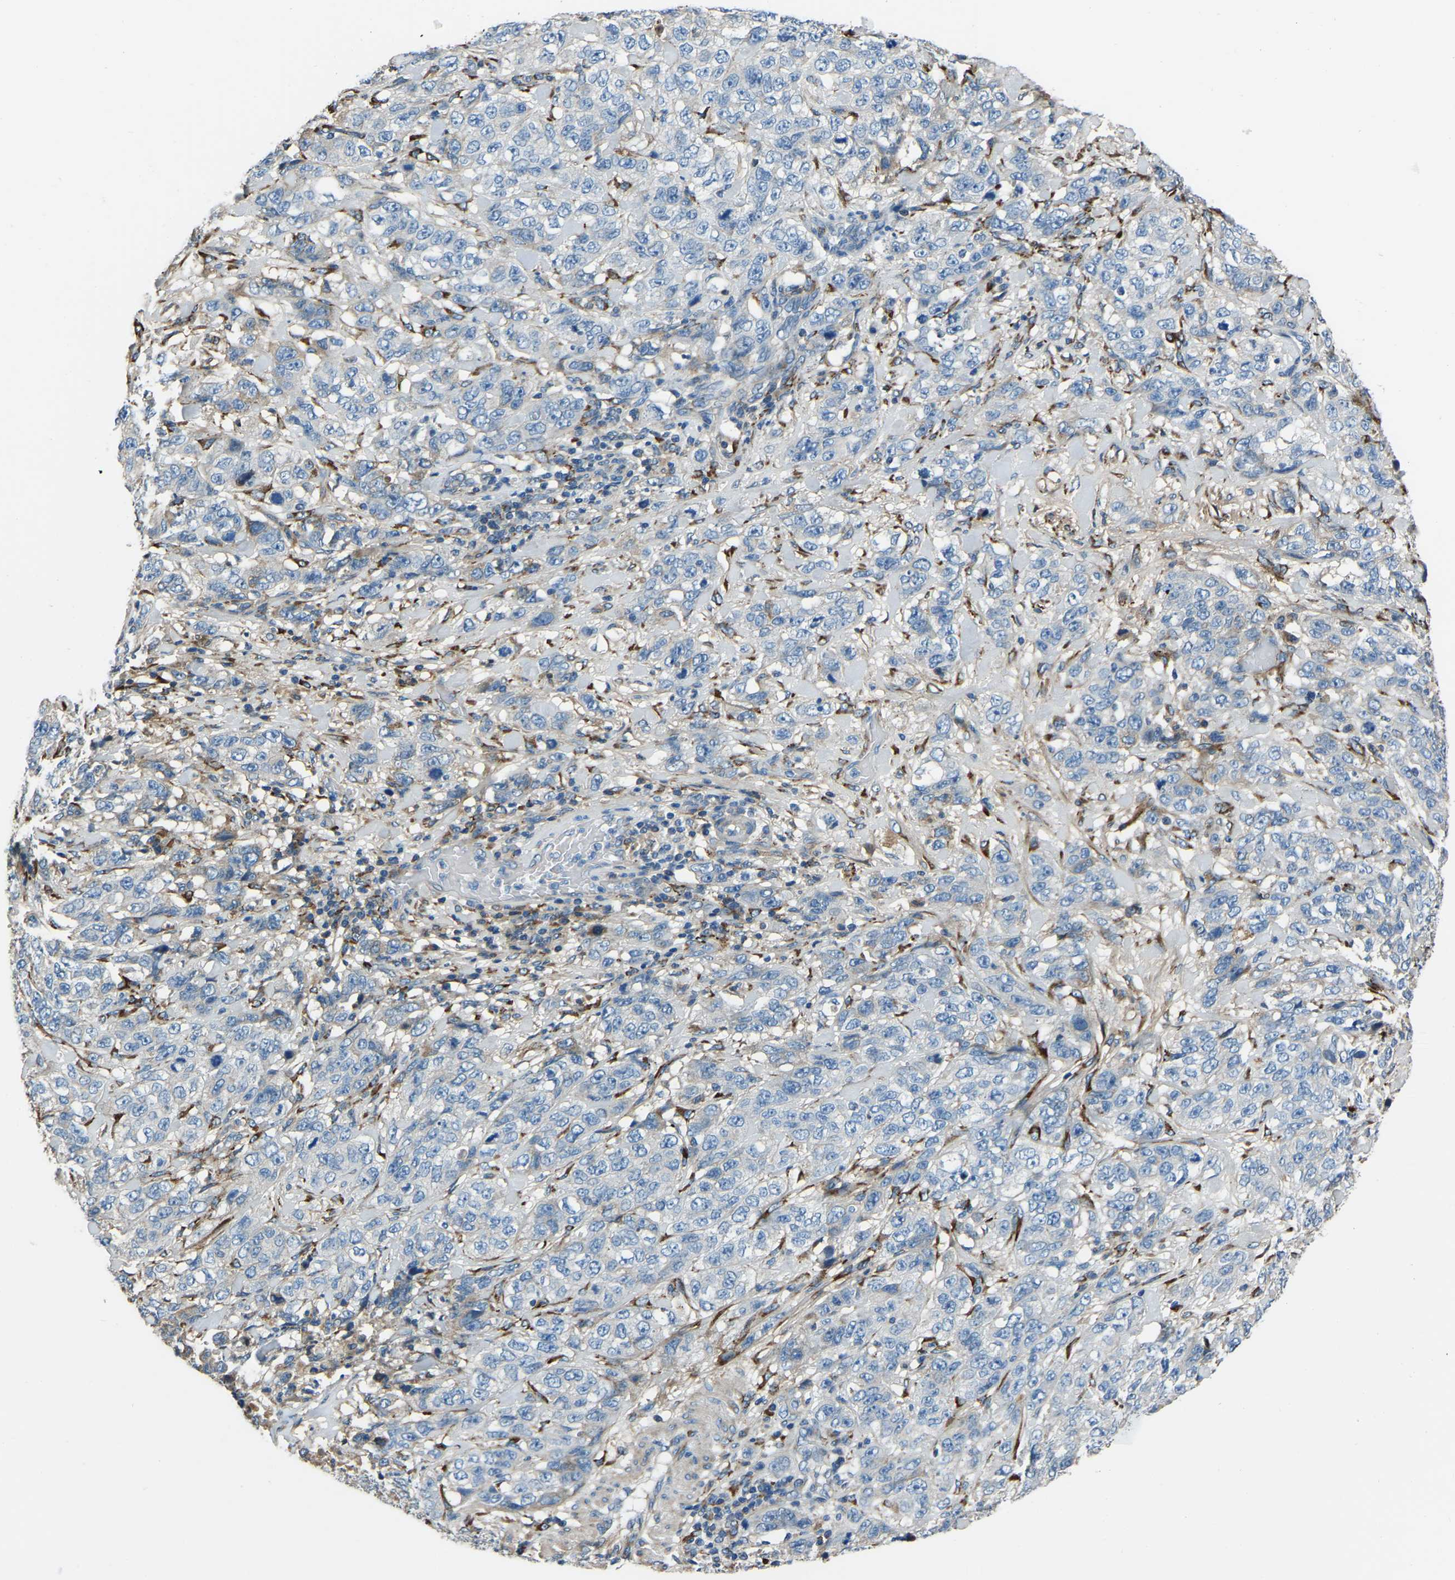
{"staining": {"intensity": "negative", "quantity": "none", "location": "none"}, "tissue": "stomach cancer", "cell_type": "Tumor cells", "image_type": "cancer", "snomed": [{"axis": "morphology", "description": "Adenocarcinoma, NOS"}, {"axis": "topography", "description": "Stomach"}], "caption": "This is an immunohistochemistry (IHC) photomicrograph of stomach cancer (adenocarcinoma). There is no staining in tumor cells.", "gene": "COL3A1", "patient": {"sex": "male", "age": 48}}